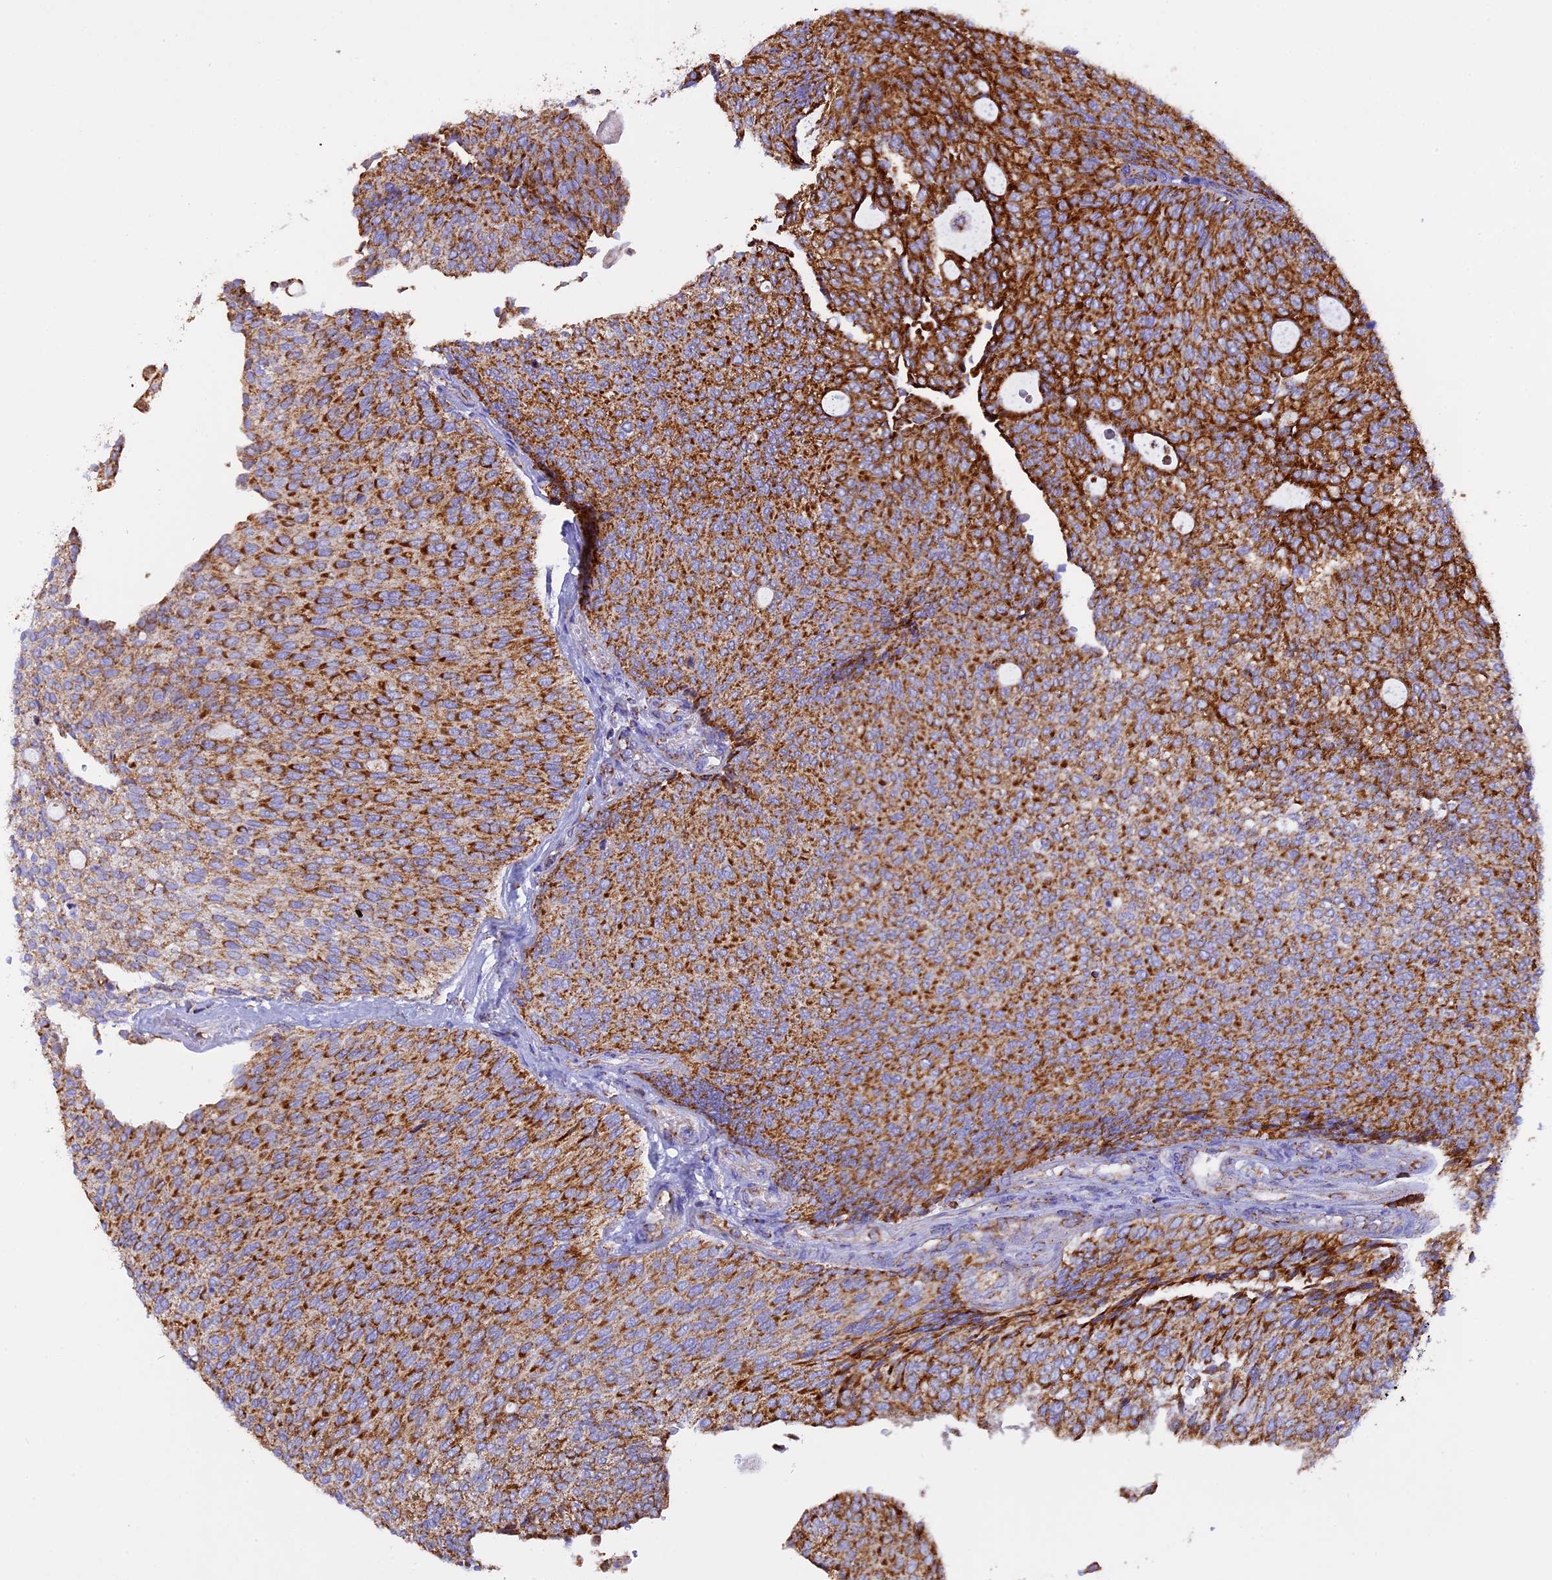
{"staining": {"intensity": "strong", "quantity": ">75%", "location": "cytoplasmic/membranous"}, "tissue": "urothelial cancer", "cell_type": "Tumor cells", "image_type": "cancer", "snomed": [{"axis": "morphology", "description": "Urothelial carcinoma, Low grade"}, {"axis": "topography", "description": "Urinary bladder"}], "caption": "The micrograph shows a brown stain indicating the presence of a protein in the cytoplasmic/membranous of tumor cells in urothelial cancer.", "gene": "KCNG1", "patient": {"sex": "female", "age": 79}}